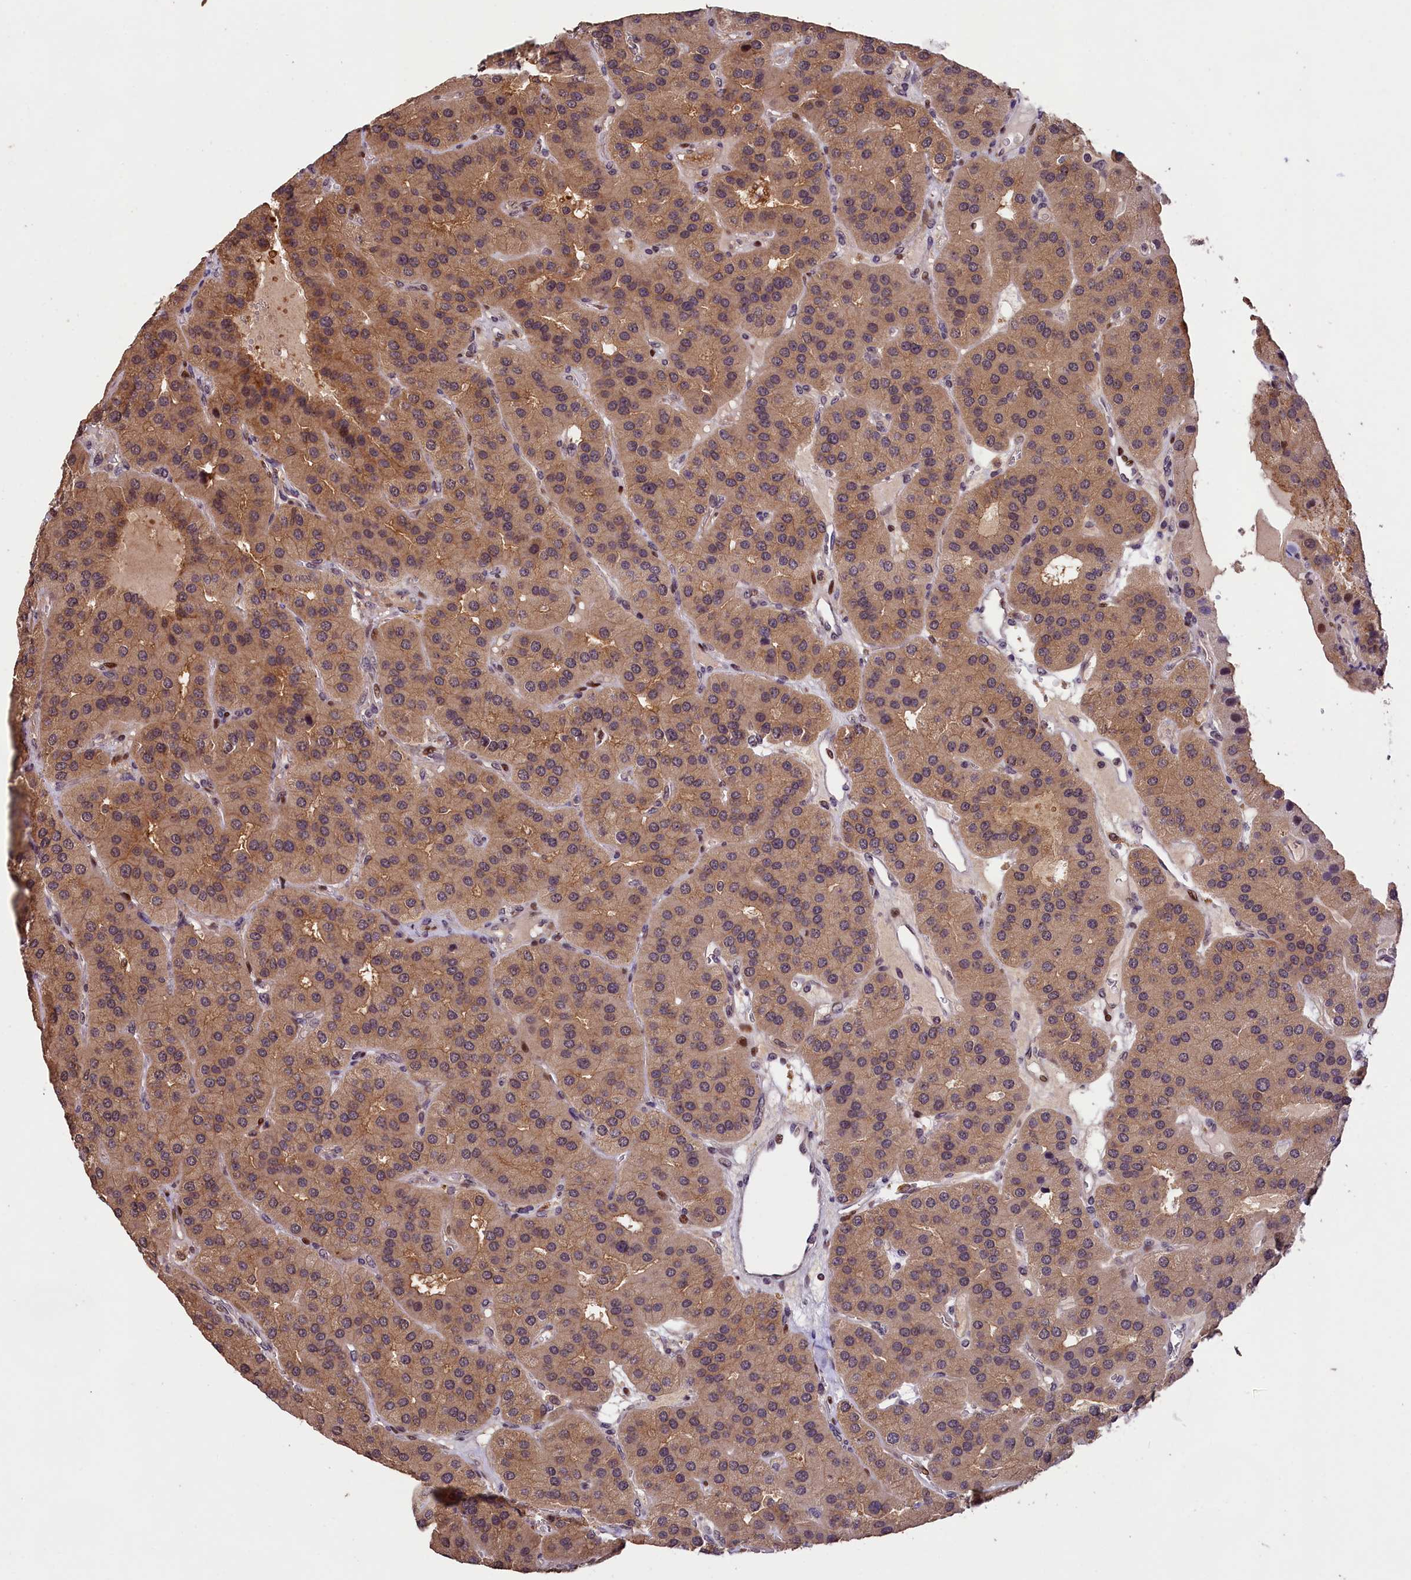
{"staining": {"intensity": "moderate", "quantity": ">75%", "location": "cytoplasmic/membranous"}, "tissue": "parathyroid gland", "cell_type": "Glandular cells", "image_type": "normal", "snomed": [{"axis": "morphology", "description": "Normal tissue, NOS"}, {"axis": "morphology", "description": "Adenoma, NOS"}, {"axis": "topography", "description": "Parathyroid gland"}], "caption": "IHC histopathology image of unremarkable human parathyroid gland stained for a protein (brown), which shows medium levels of moderate cytoplasmic/membranous expression in about >75% of glandular cells.", "gene": "PHAF1", "patient": {"sex": "female", "age": 86}}